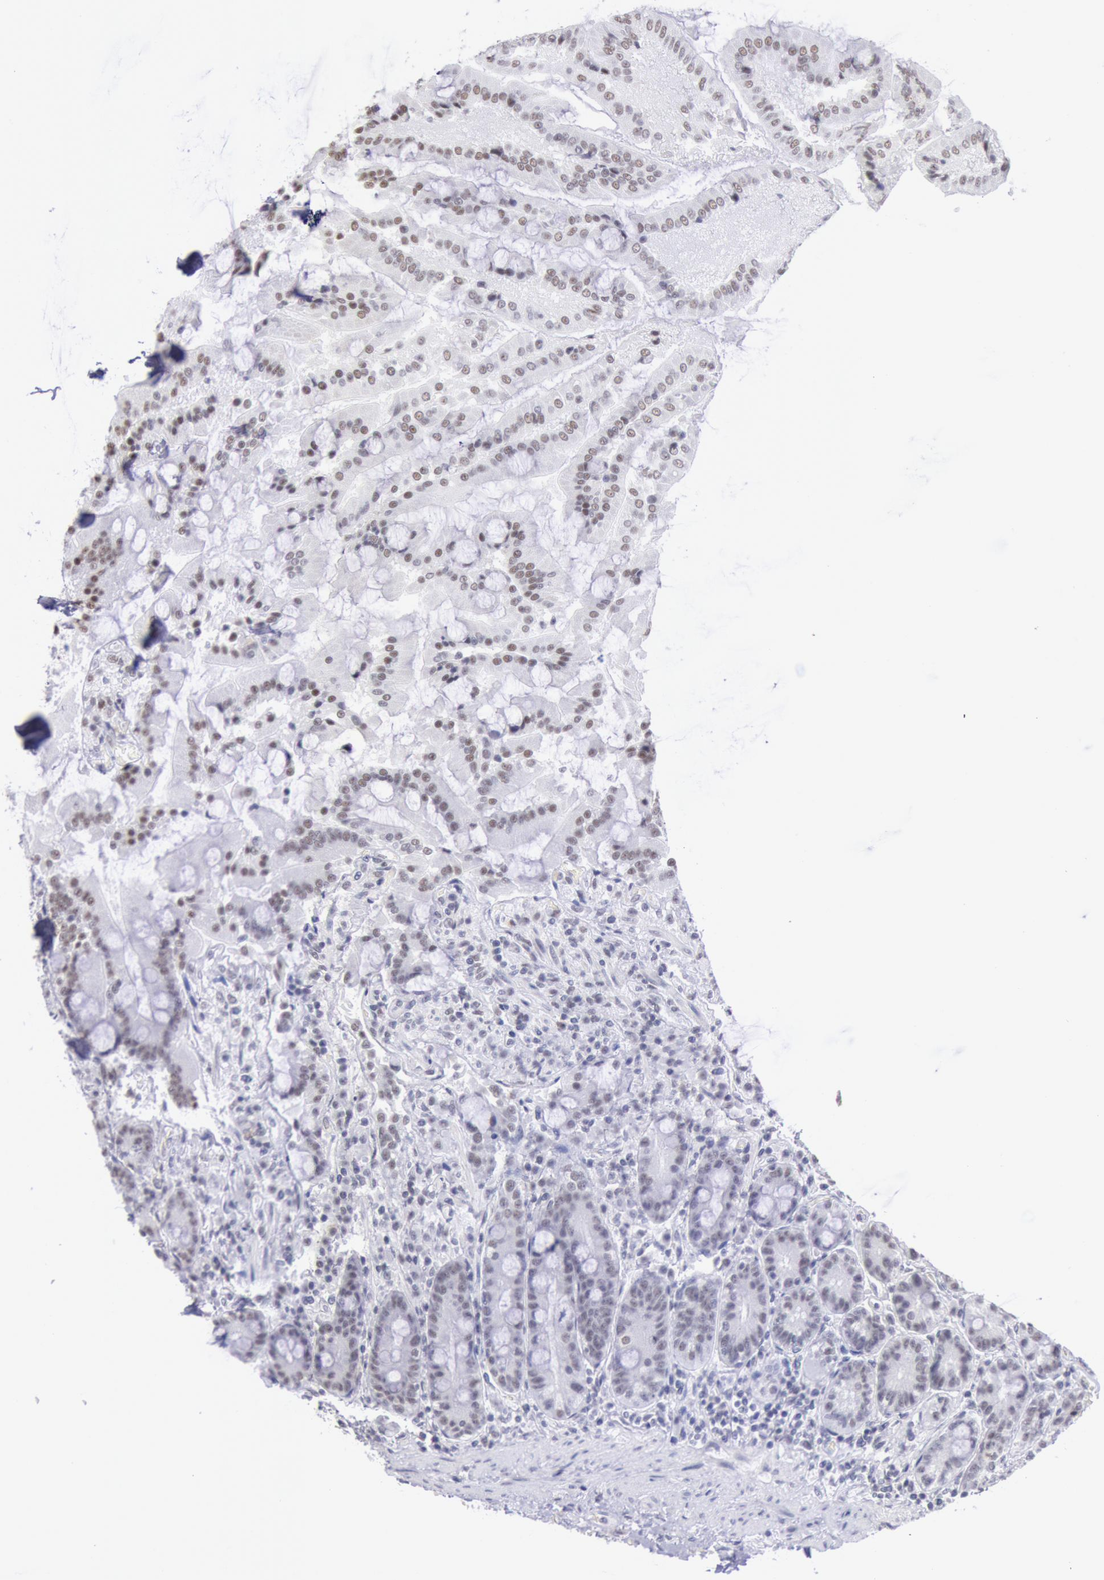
{"staining": {"intensity": "moderate", "quantity": ">75%", "location": "nuclear"}, "tissue": "duodenum", "cell_type": "Glandular cells", "image_type": "normal", "snomed": [{"axis": "morphology", "description": "Normal tissue, NOS"}, {"axis": "topography", "description": "Duodenum"}], "caption": "A photomicrograph of human duodenum stained for a protein shows moderate nuclear brown staining in glandular cells.", "gene": "SNRPD3", "patient": {"sex": "female", "age": 64}}